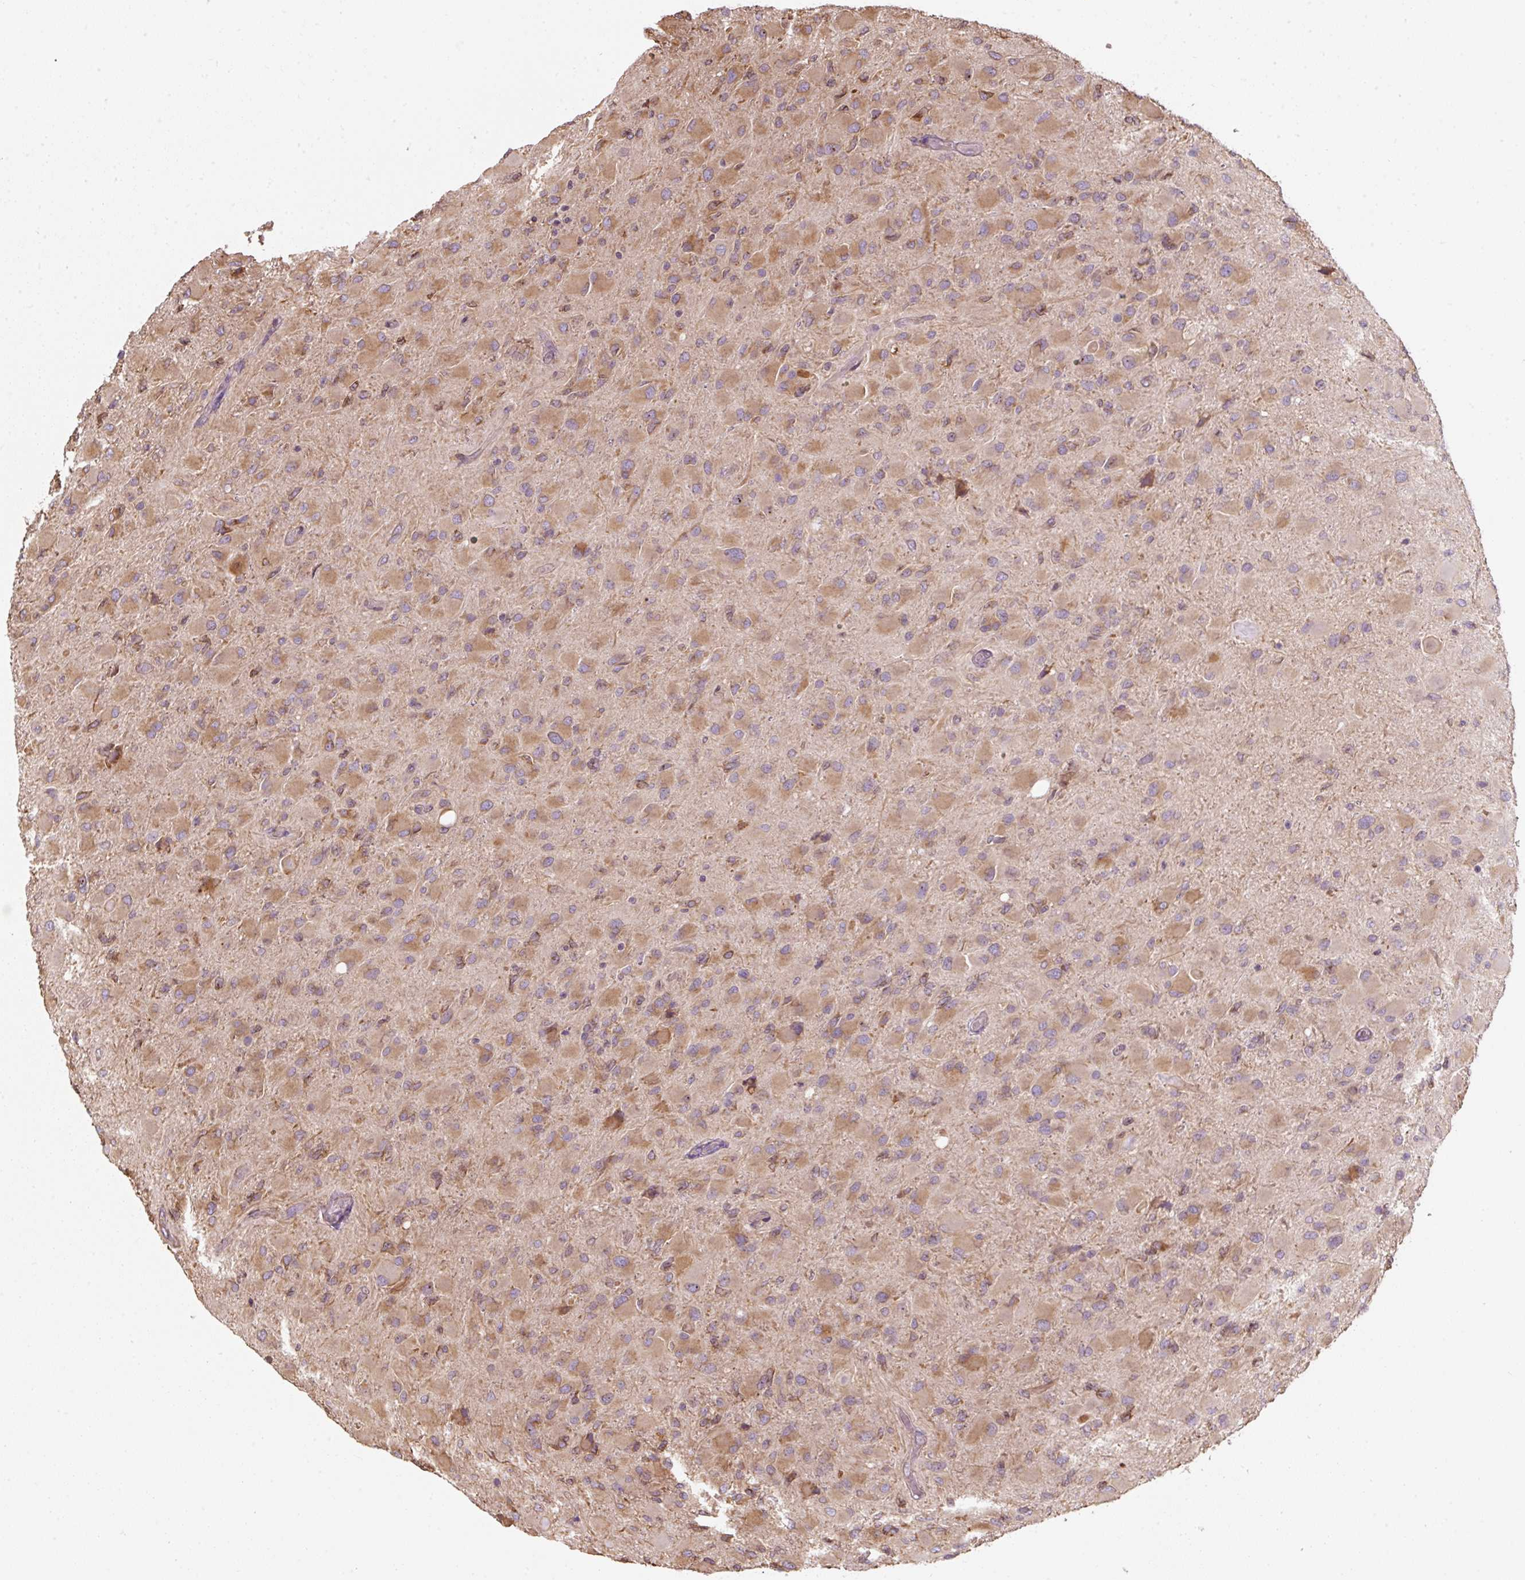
{"staining": {"intensity": "moderate", "quantity": "25%-75%", "location": "cytoplasmic/membranous"}, "tissue": "glioma", "cell_type": "Tumor cells", "image_type": "cancer", "snomed": [{"axis": "morphology", "description": "Glioma, malignant, High grade"}, {"axis": "topography", "description": "Cerebral cortex"}], "caption": "Human malignant high-grade glioma stained with a brown dye exhibits moderate cytoplasmic/membranous positive expression in about 25%-75% of tumor cells.", "gene": "PRKCSH", "patient": {"sex": "female", "age": 36}}